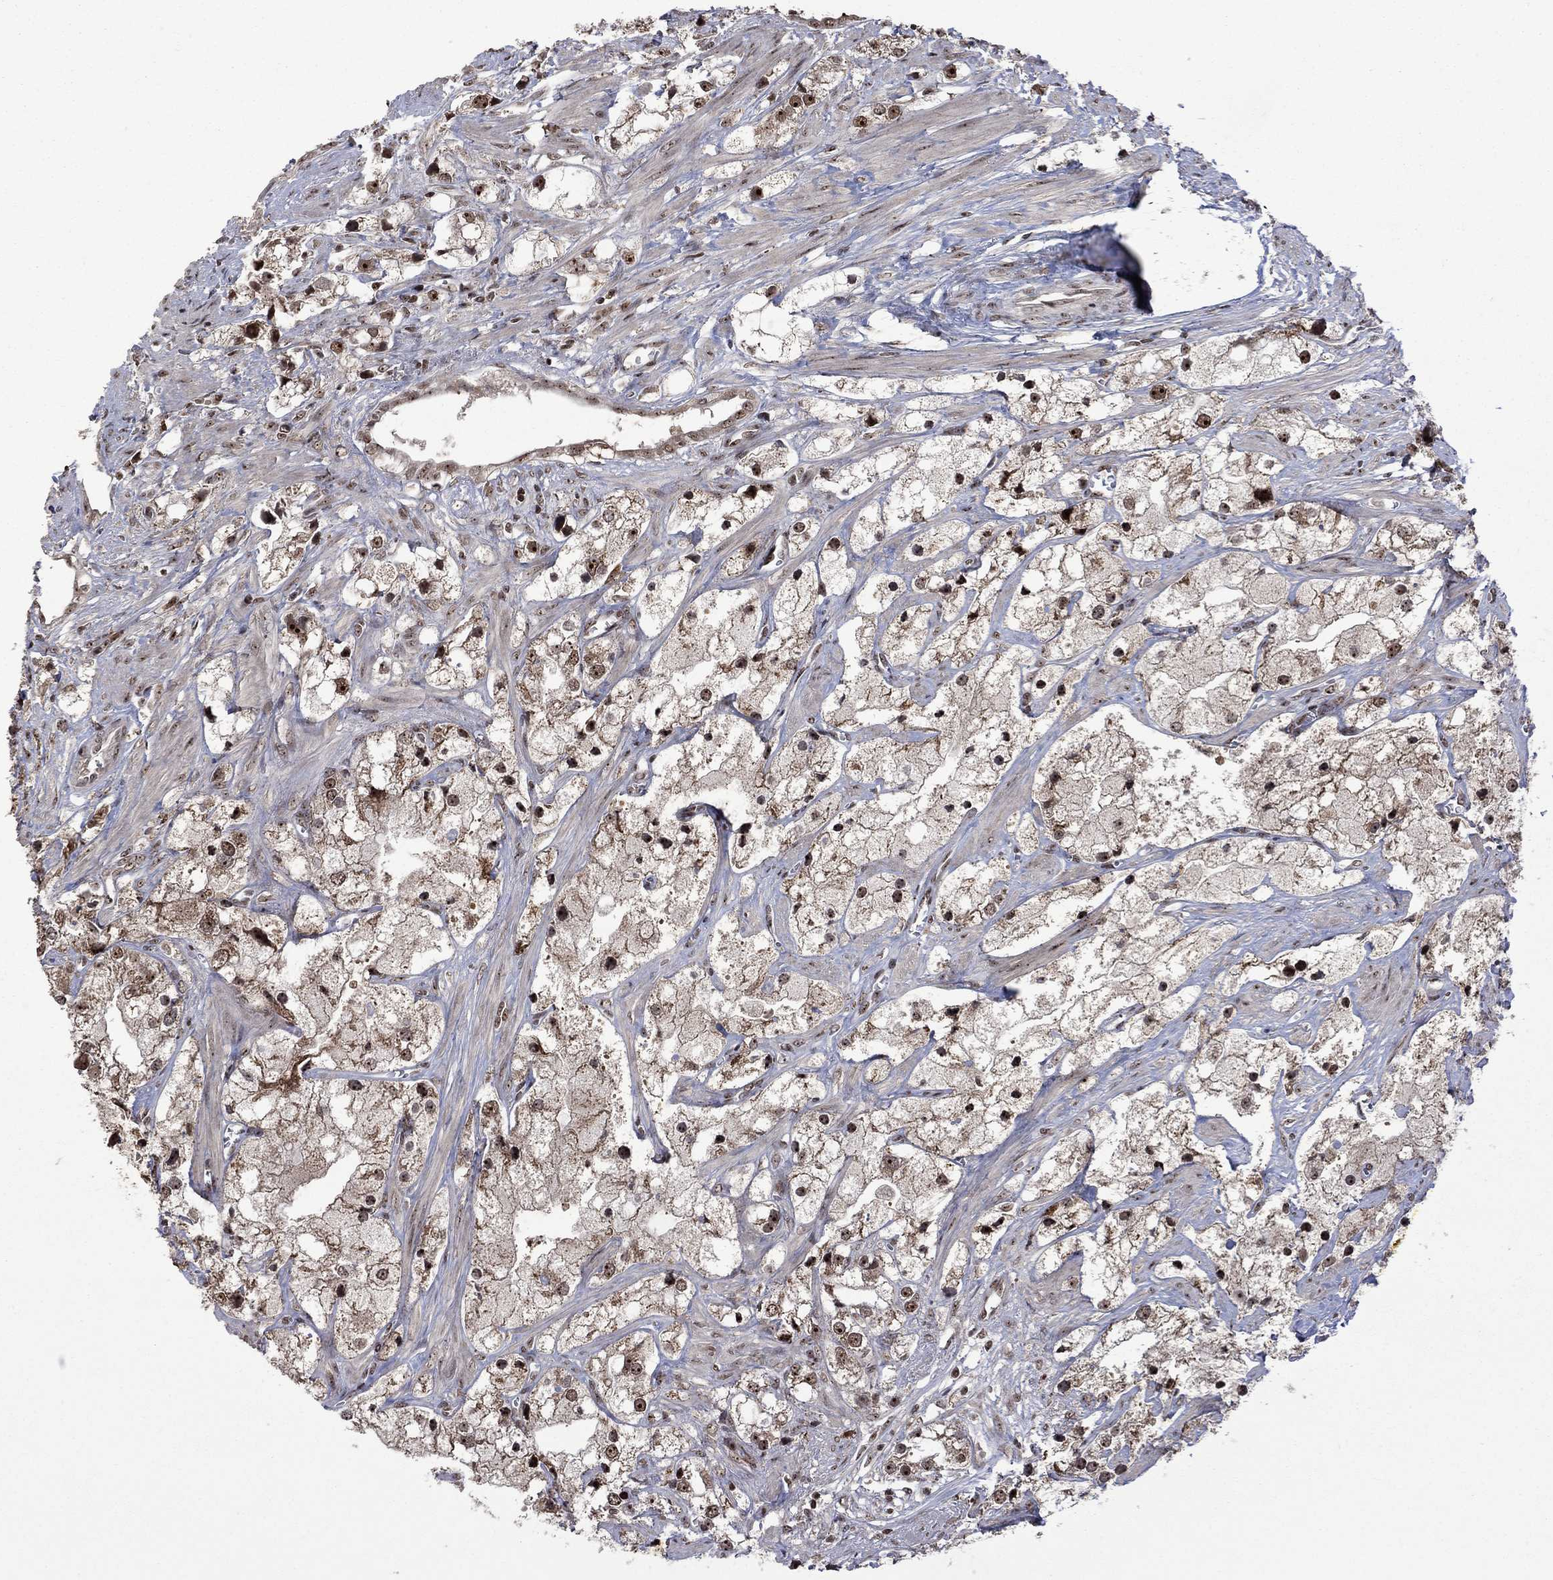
{"staining": {"intensity": "moderate", "quantity": ">75%", "location": "cytoplasmic/membranous,nuclear"}, "tissue": "prostate cancer", "cell_type": "Tumor cells", "image_type": "cancer", "snomed": [{"axis": "morphology", "description": "Adenocarcinoma, NOS"}, {"axis": "topography", "description": "Prostate and seminal vesicle, NOS"}, {"axis": "topography", "description": "Prostate"}], "caption": "DAB (3,3'-diaminobenzidine) immunohistochemical staining of prostate adenocarcinoma displays moderate cytoplasmic/membranous and nuclear protein staining in about >75% of tumor cells.", "gene": "FBL", "patient": {"sex": "male", "age": 79}}